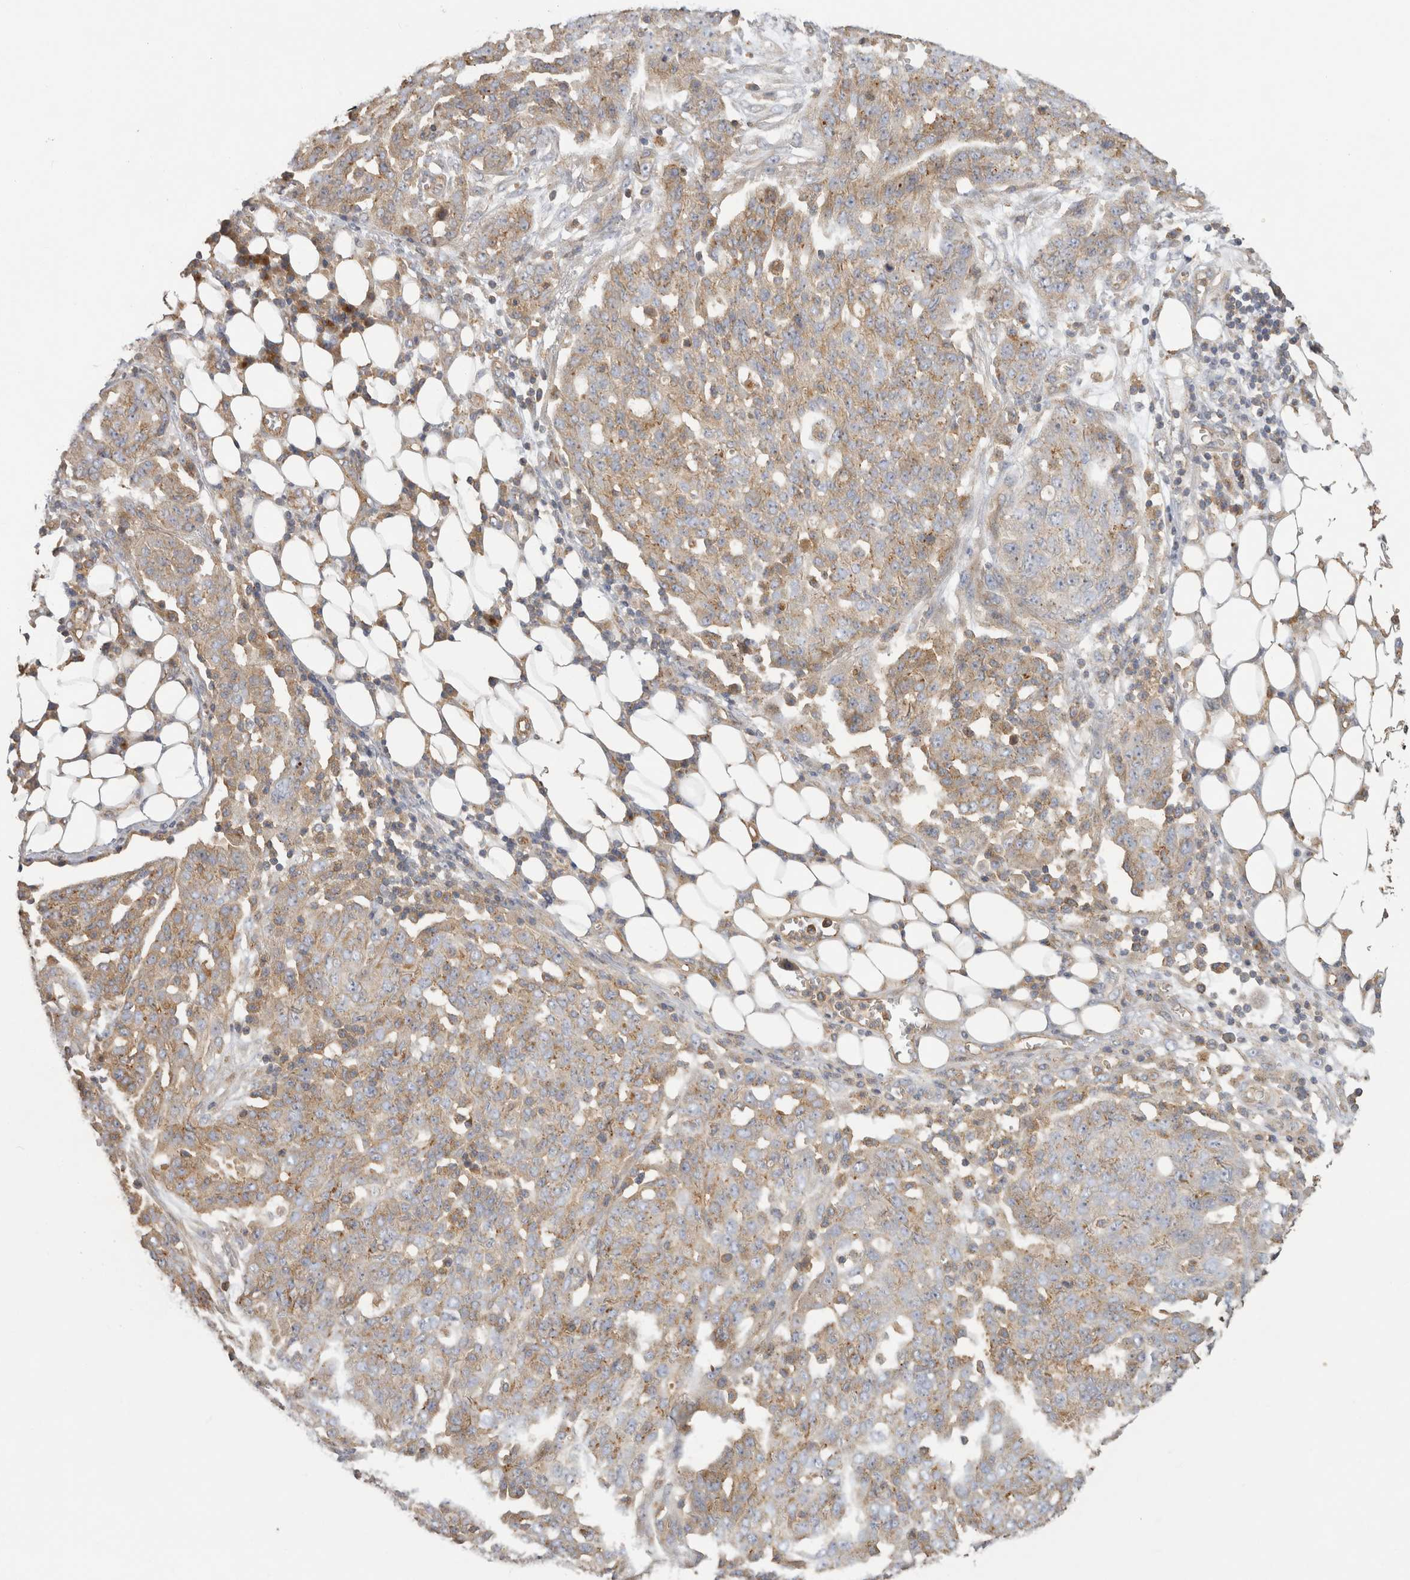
{"staining": {"intensity": "weak", "quantity": "25%-75%", "location": "cytoplasmic/membranous"}, "tissue": "ovarian cancer", "cell_type": "Tumor cells", "image_type": "cancer", "snomed": [{"axis": "morphology", "description": "Cystadenocarcinoma, serous, NOS"}, {"axis": "topography", "description": "Soft tissue"}, {"axis": "topography", "description": "Ovary"}], "caption": "Ovarian cancer stained with a brown dye shows weak cytoplasmic/membranous positive expression in approximately 25%-75% of tumor cells.", "gene": "CHMP6", "patient": {"sex": "female", "age": 57}}